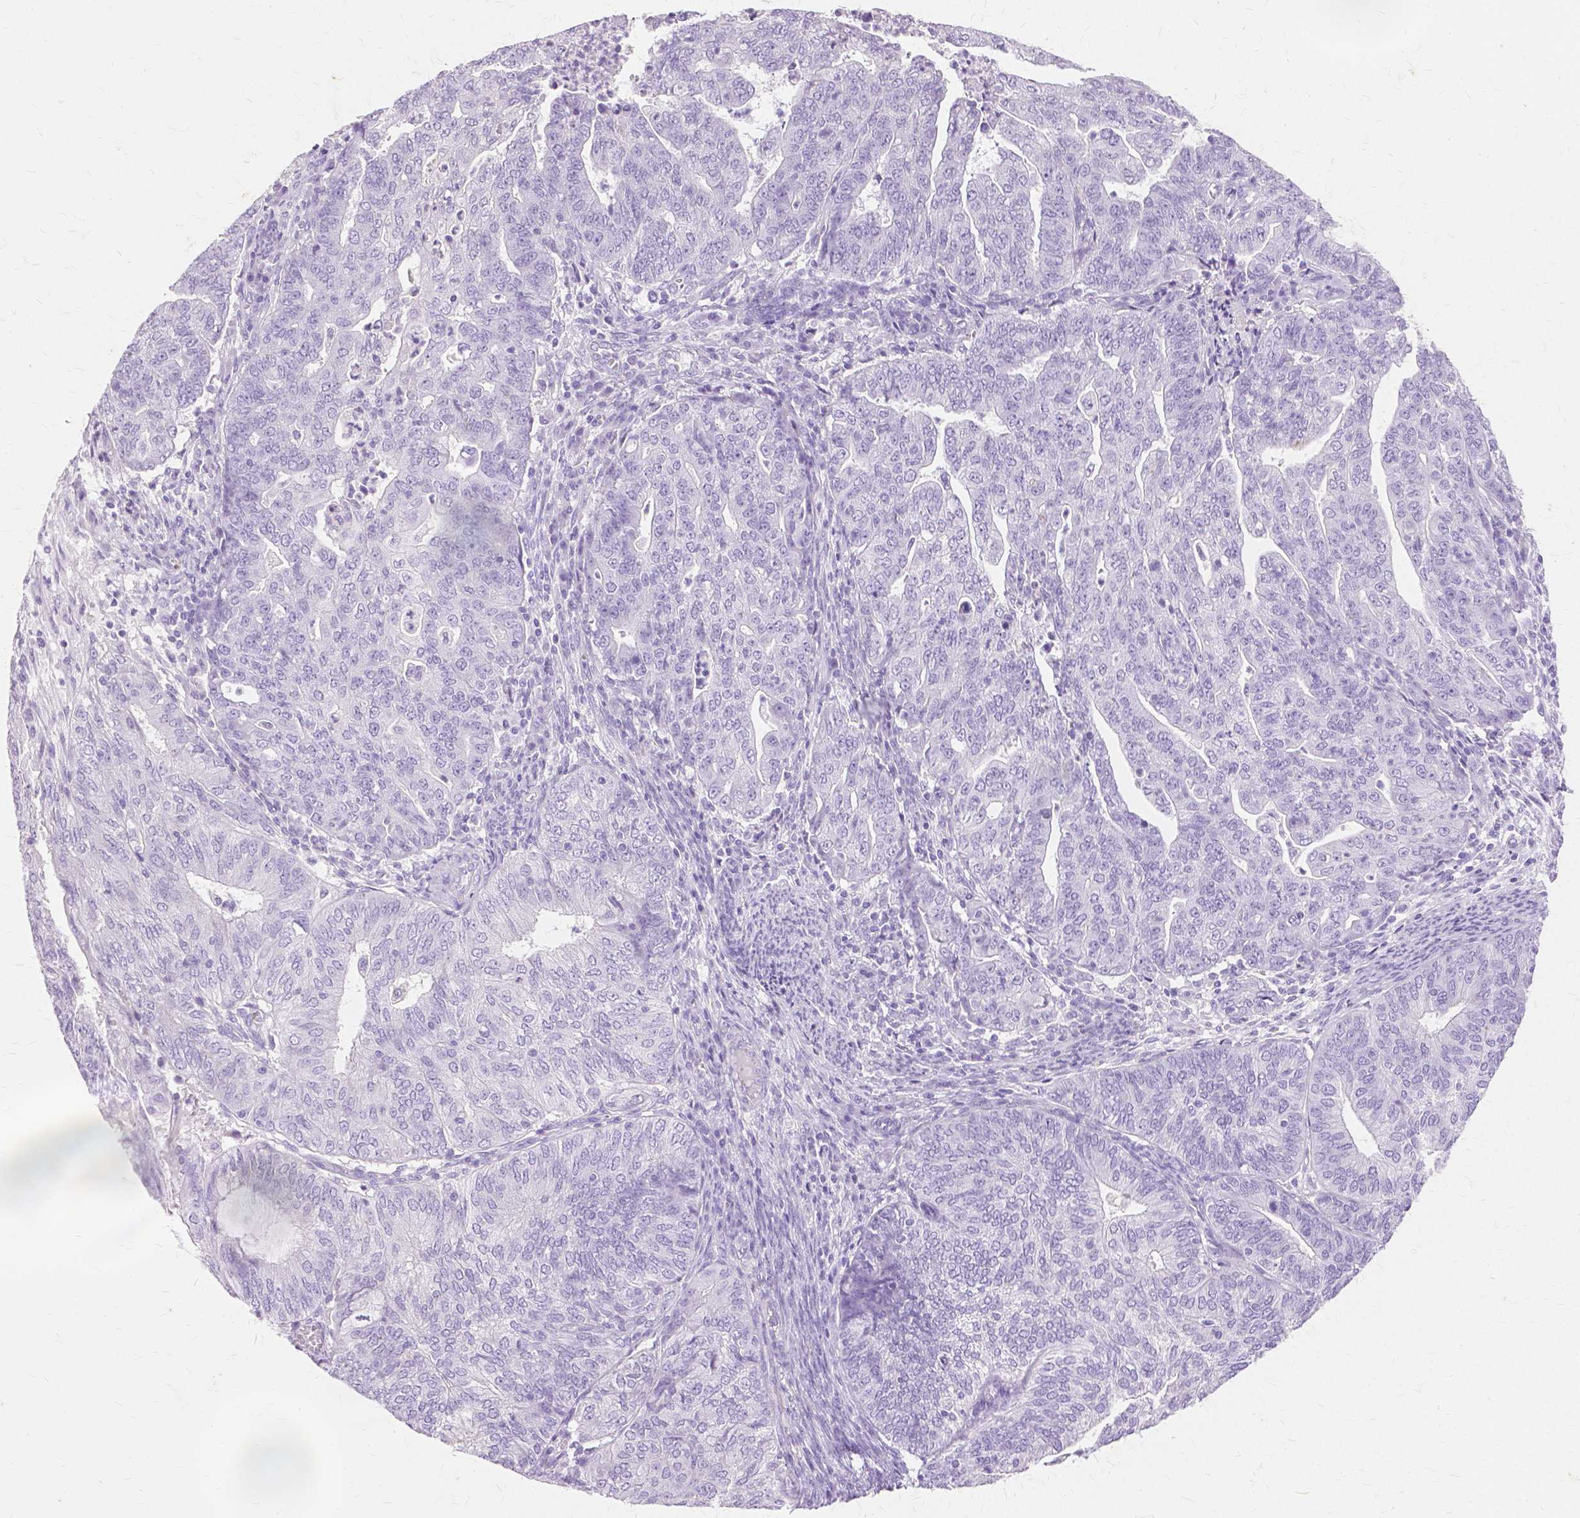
{"staining": {"intensity": "negative", "quantity": "none", "location": "none"}, "tissue": "endometrial cancer", "cell_type": "Tumor cells", "image_type": "cancer", "snomed": [{"axis": "morphology", "description": "Adenocarcinoma, NOS"}, {"axis": "topography", "description": "Endometrium"}], "caption": "Immunohistochemical staining of human endometrial cancer exhibits no significant staining in tumor cells.", "gene": "TGM1", "patient": {"sex": "female", "age": 82}}